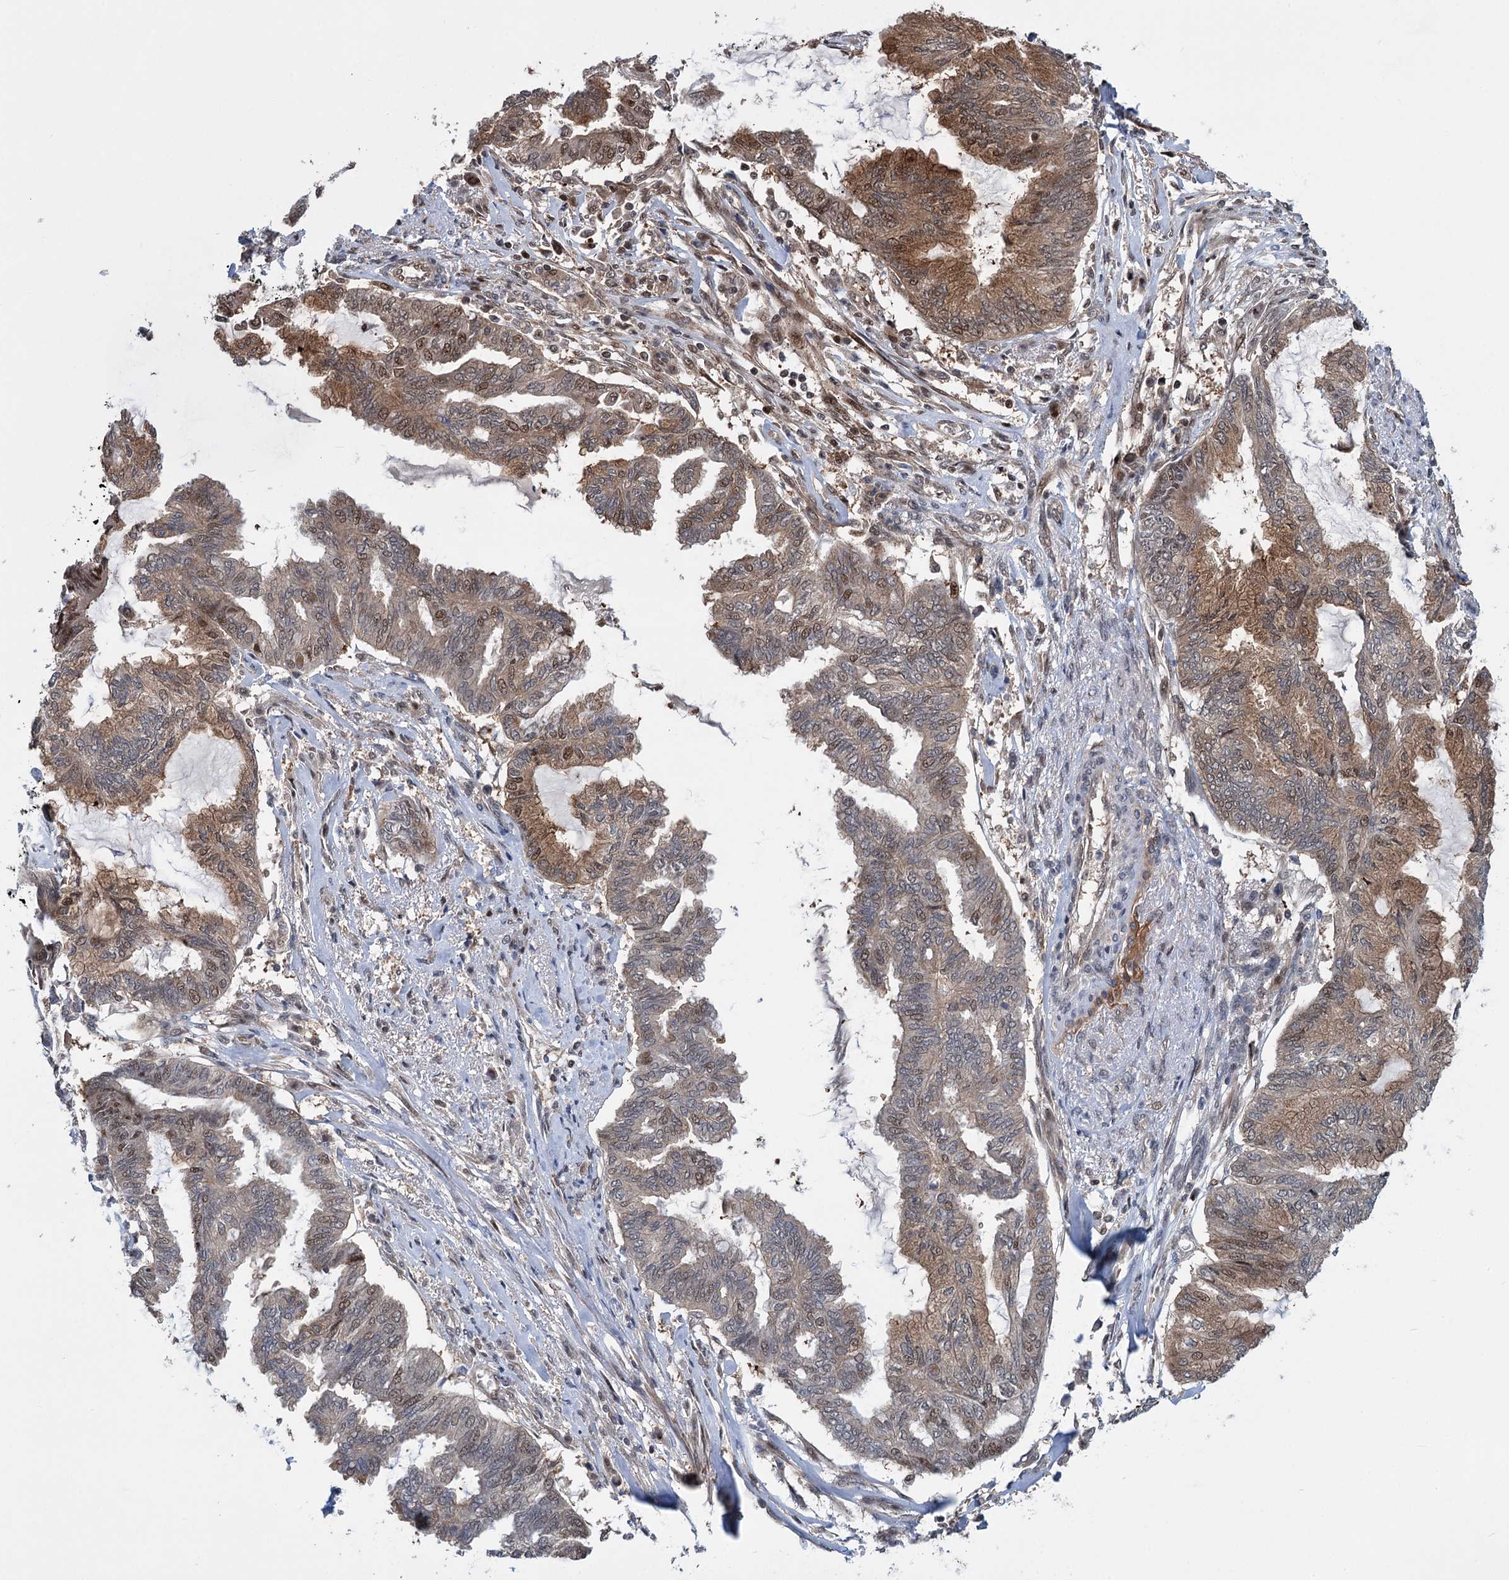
{"staining": {"intensity": "moderate", "quantity": "25%-75%", "location": "cytoplasmic/membranous,nuclear"}, "tissue": "endometrial cancer", "cell_type": "Tumor cells", "image_type": "cancer", "snomed": [{"axis": "morphology", "description": "Adenocarcinoma, NOS"}, {"axis": "topography", "description": "Endometrium"}], "caption": "Immunohistochemistry of endometrial cancer reveals medium levels of moderate cytoplasmic/membranous and nuclear expression in about 25%-75% of tumor cells.", "gene": "GPBP1", "patient": {"sex": "female", "age": 86}}